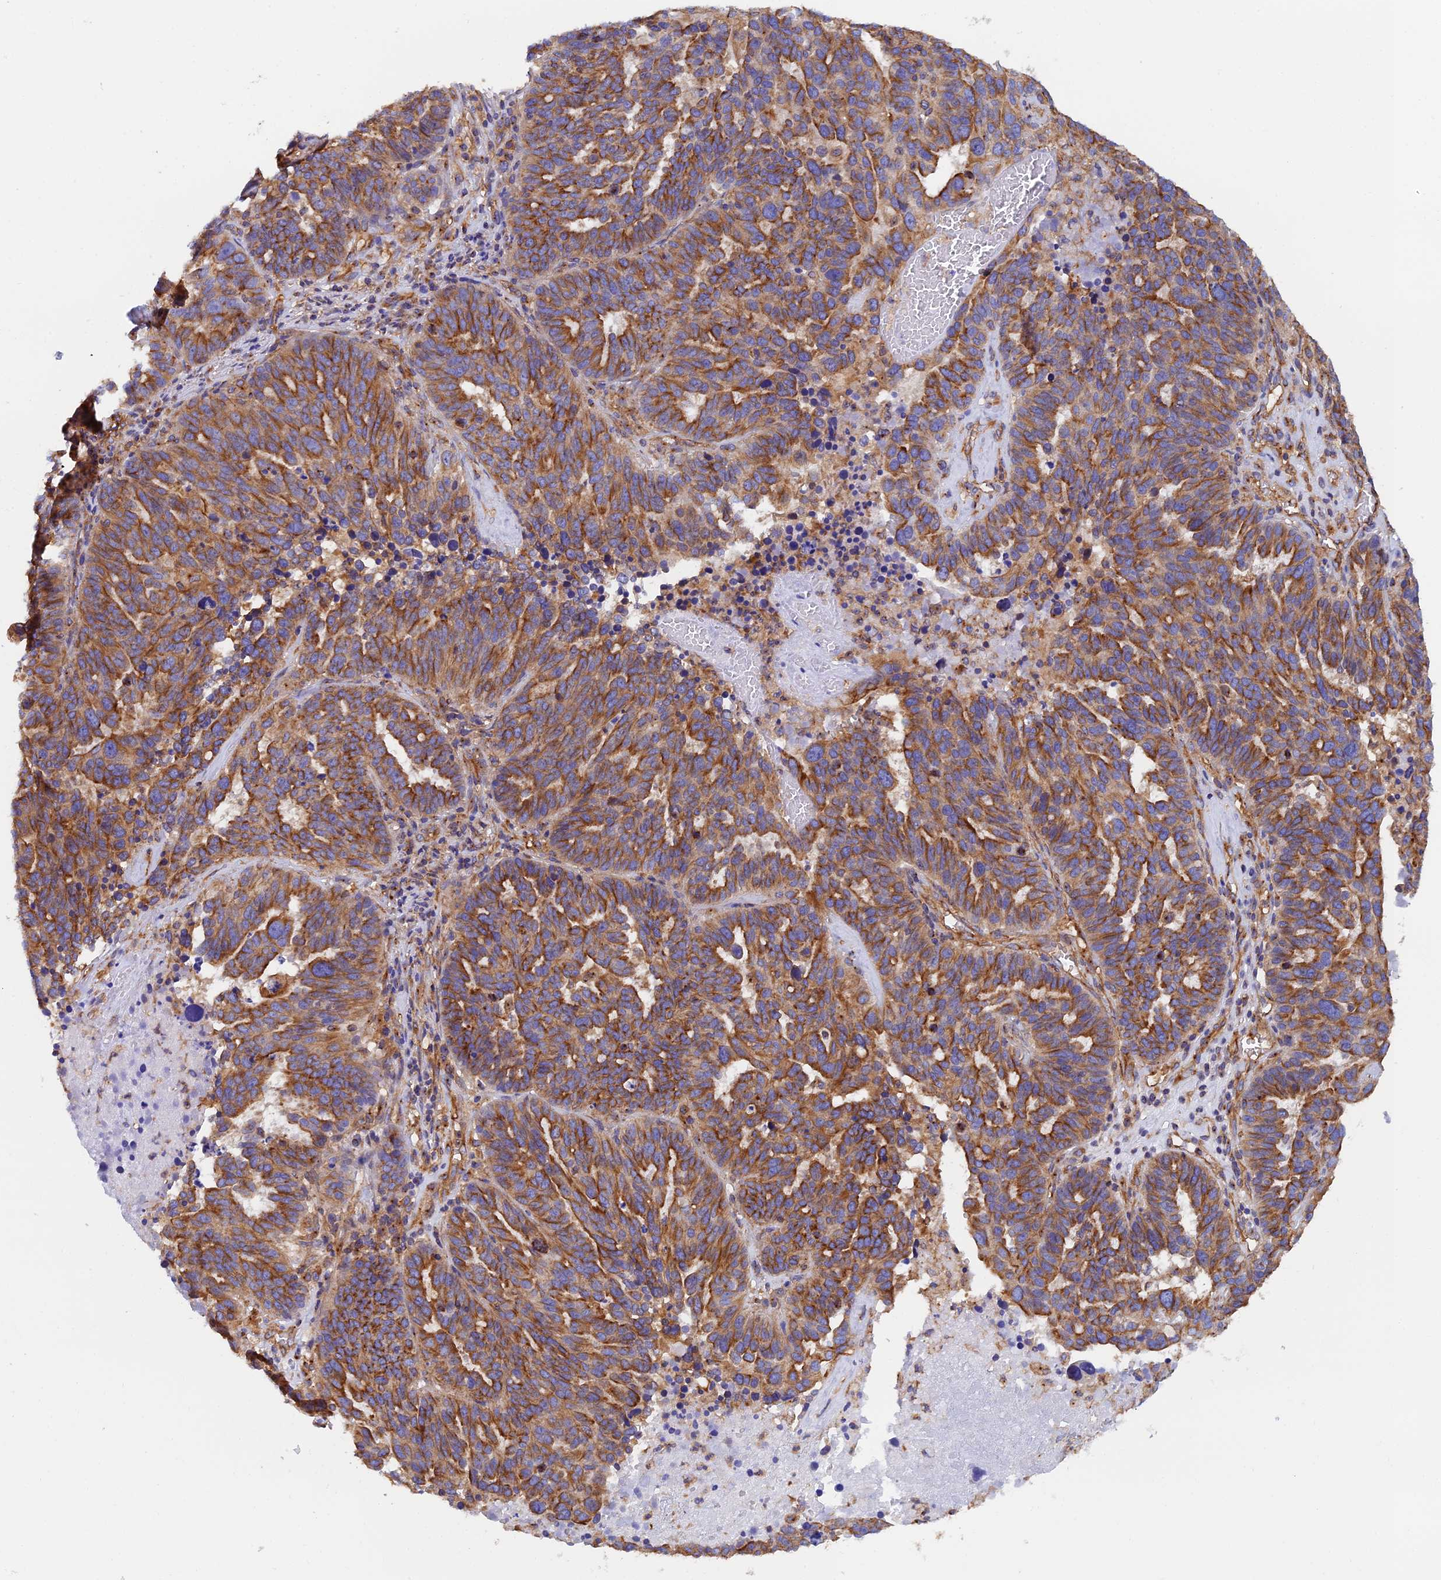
{"staining": {"intensity": "strong", "quantity": ">75%", "location": "cytoplasmic/membranous"}, "tissue": "ovarian cancer", "cell_type": "Tumor cells", "image_type": "cancer", "snomed": [{"axis": "morphology", "description": "Cystadenocarcinoma, serous, NOS"}, {"axis": "topography", "description": "Ovary"}], "caption": "Protein staining displays strong cytoplasmic/membranous positivity in approximately >75% of tumor cells in ovarian cancer. (DAB = brown stain, brightfield microscopy at high magnification).", "gene": "DCTN2", "patient": {"sex": "female", "age": 59}}